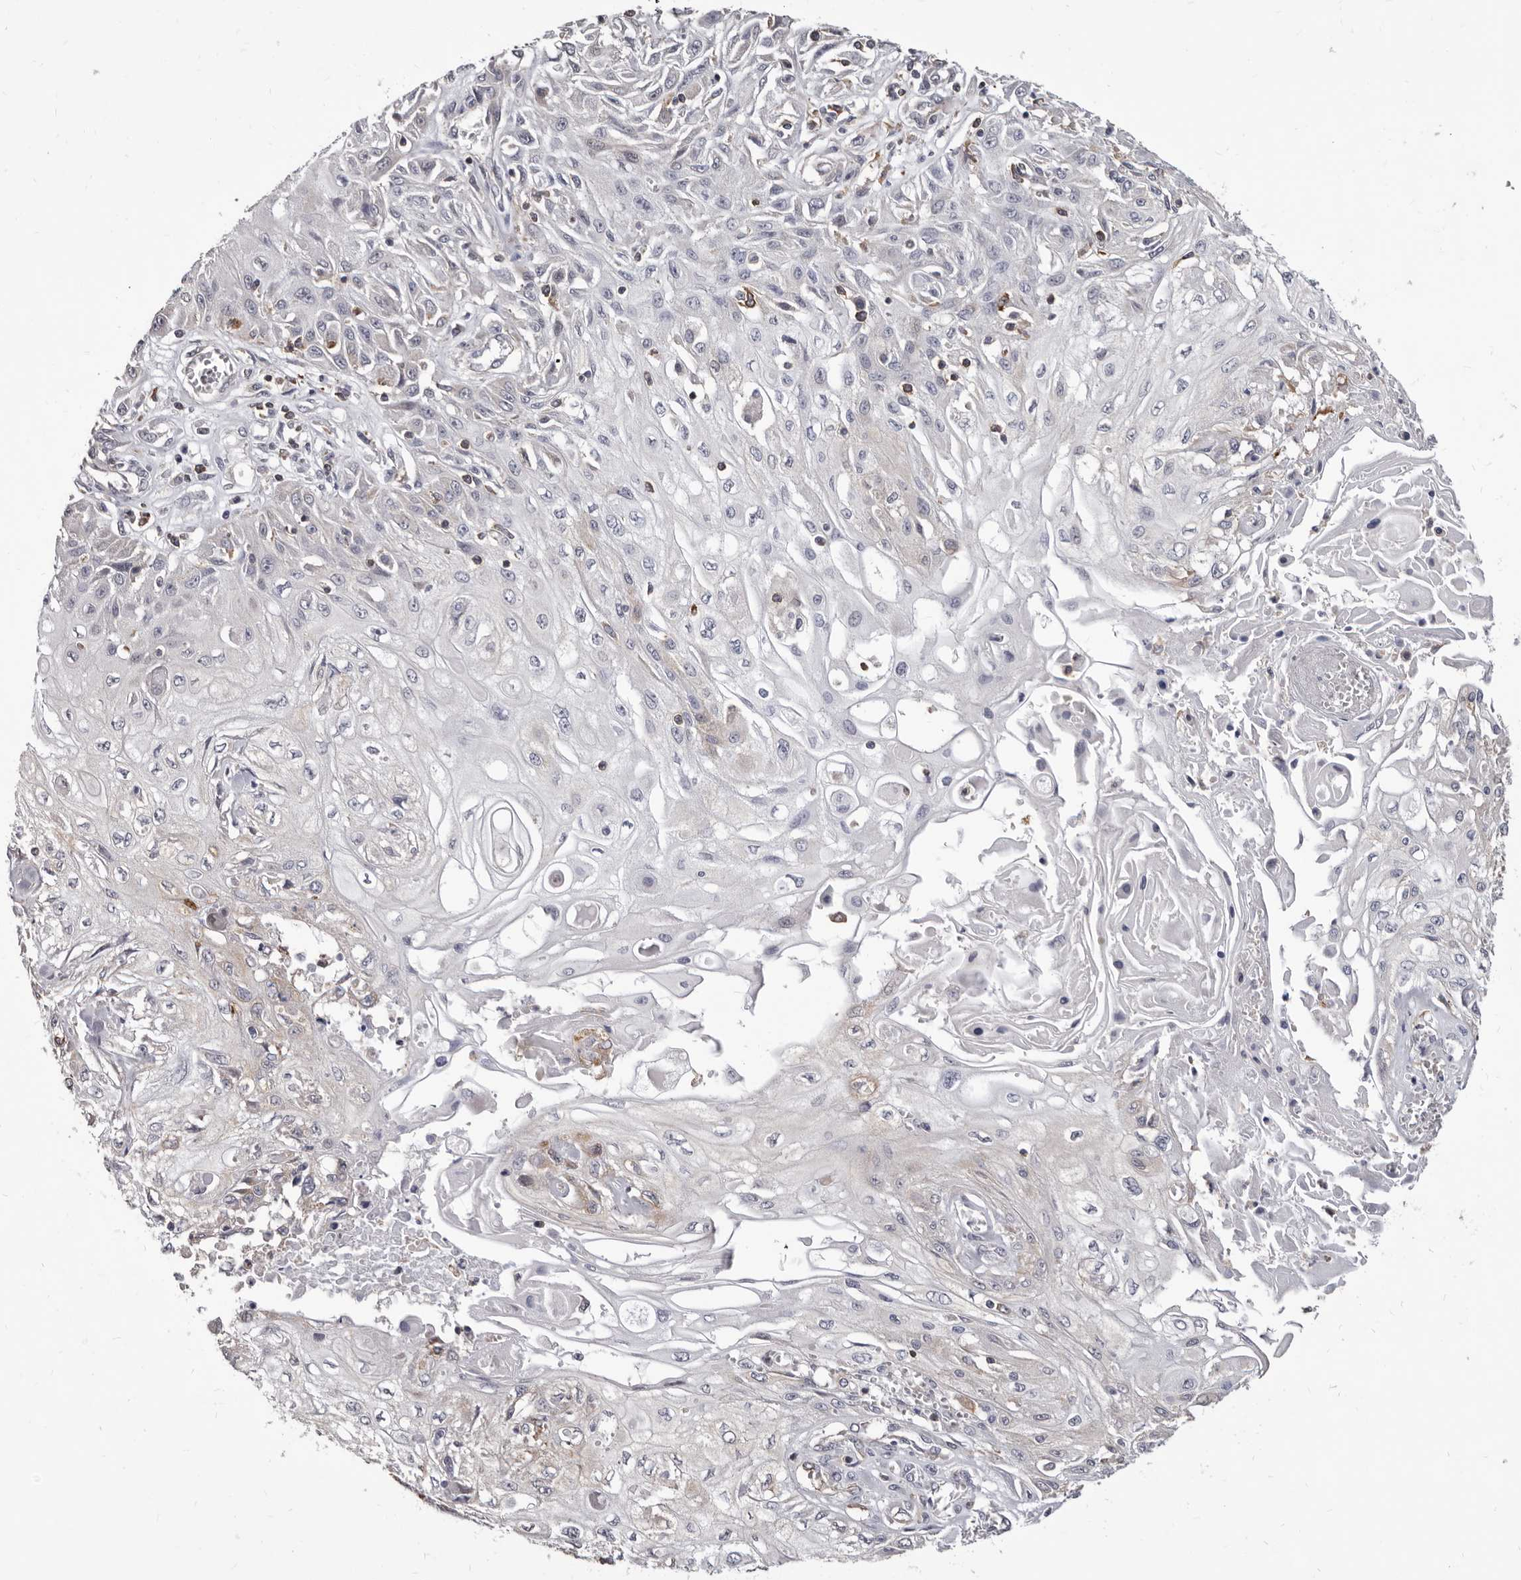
{"staining": {"intensity": "negative", "quantity": "none", "location": "none"}, "tissue": "skin cancer", "cell_type": "Tumor cells", "image_type": "cancer", "snomed": [{"axis": "morphology", "description": "Squamous cell carcinoma, NOS"}, {"axis": "morphology", "description": "Squamous cell carcinoma, metastatic, NOS"}, {"axis": "topography", "description": "Skin"}, {"axis": "topography", "description": "Lymph node"}], "caption": "Tumor cells are negative for brown protein staining in metastatic squamous cell carcinoma (skin).", "gene": "NIBAN1", "patient": {"sex": "male", "age": 75}}